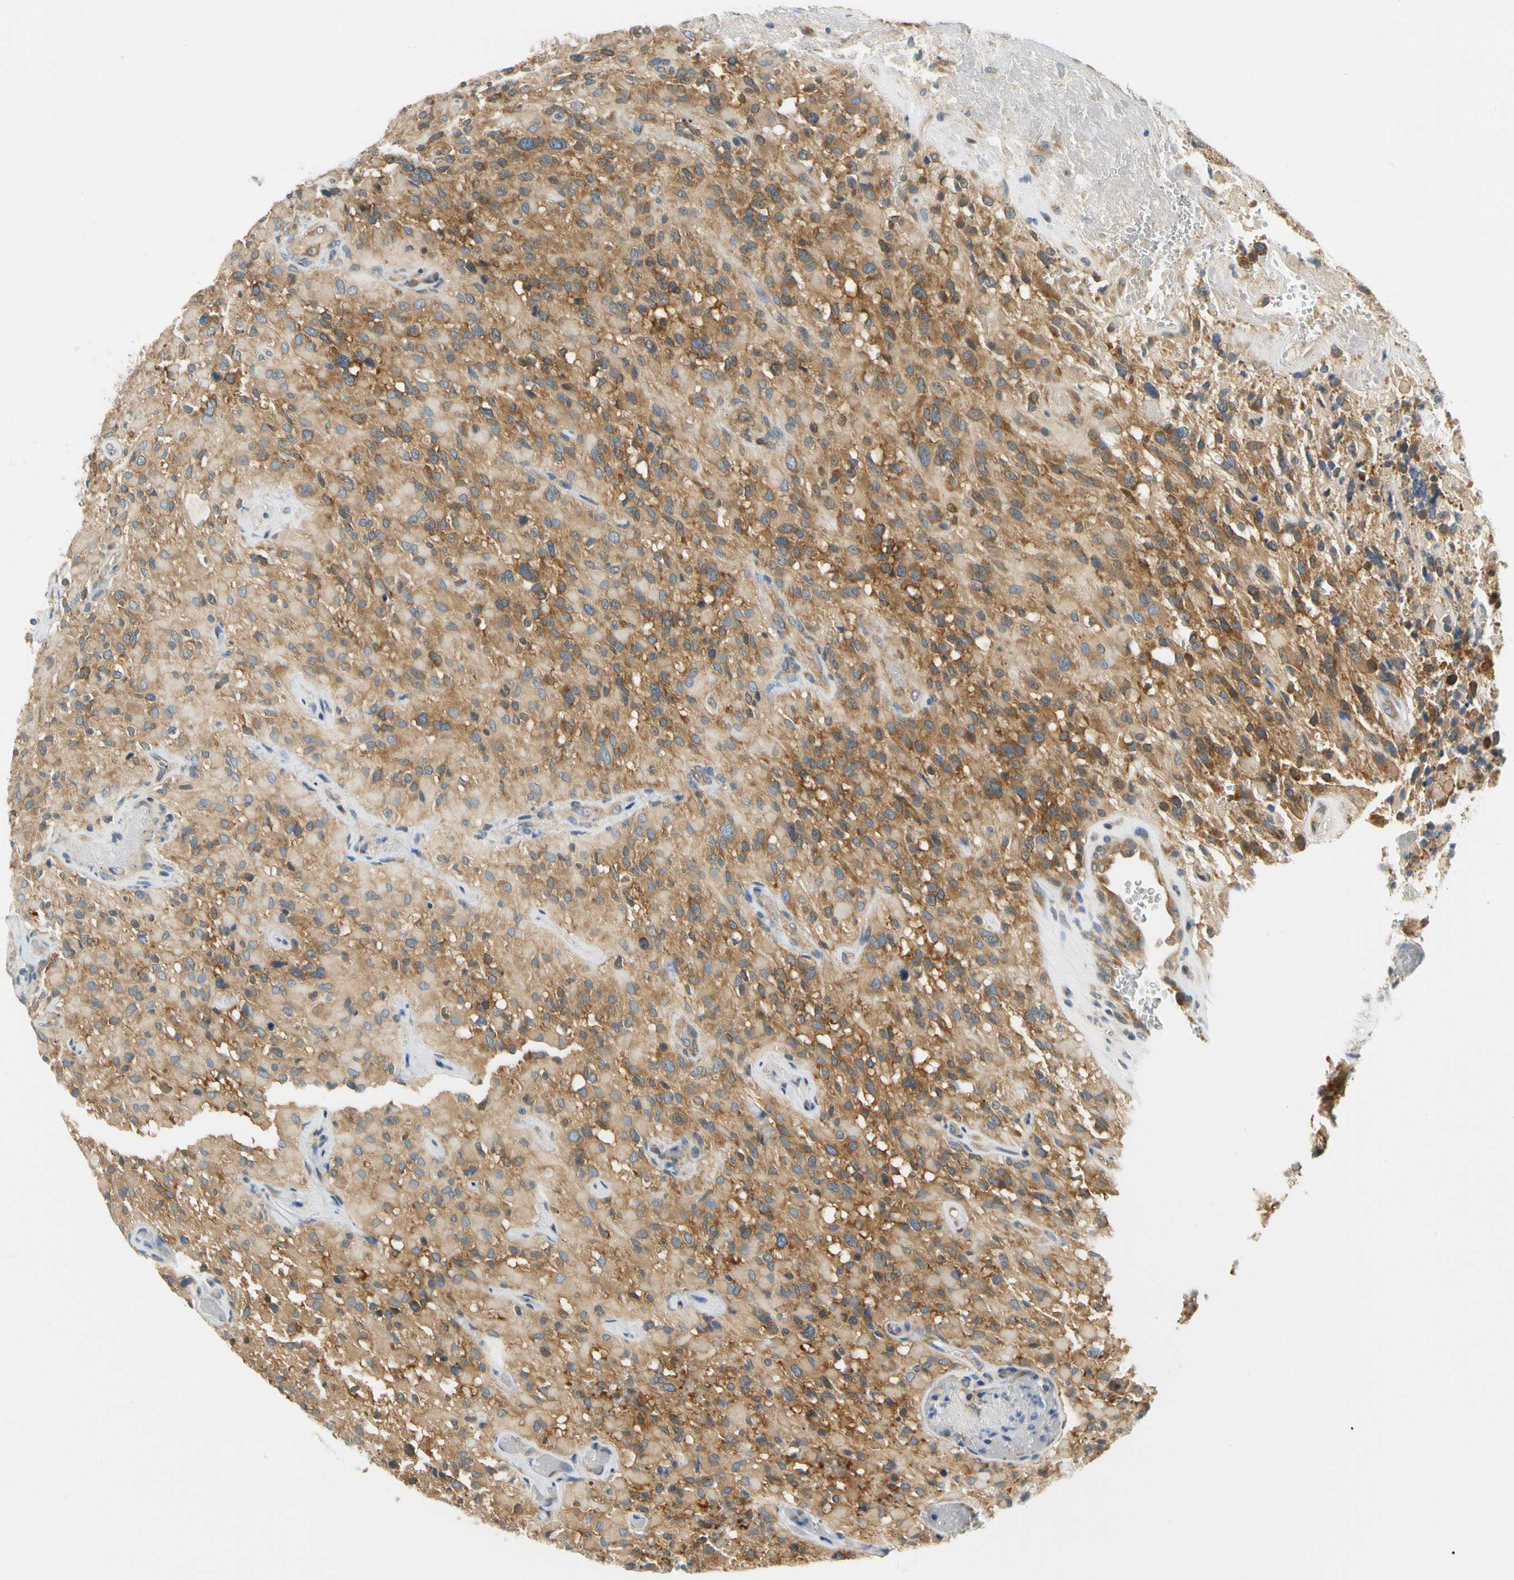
{"staining": {"intensity": "moderate", "quantity": ">75%", "location": "cytoplasmic/membranous"}, "tissue": "glioma", "cell_type": "Tumor cells", "image_type": "cancer", "snomed": [{"axis": "morphology", "description": "Glioma, malignant, High grade"}, {"axis": "topography", "description": "Brain"}], "caption": "High-power microscopy captured an IHC image of high-grade glioma (malignant), revealing moderate cytoplasmic/membranous positivity in about >75% of tumor cells.", "gene": "LRRC47", "patient": {"sex": "male", "age": 71}}